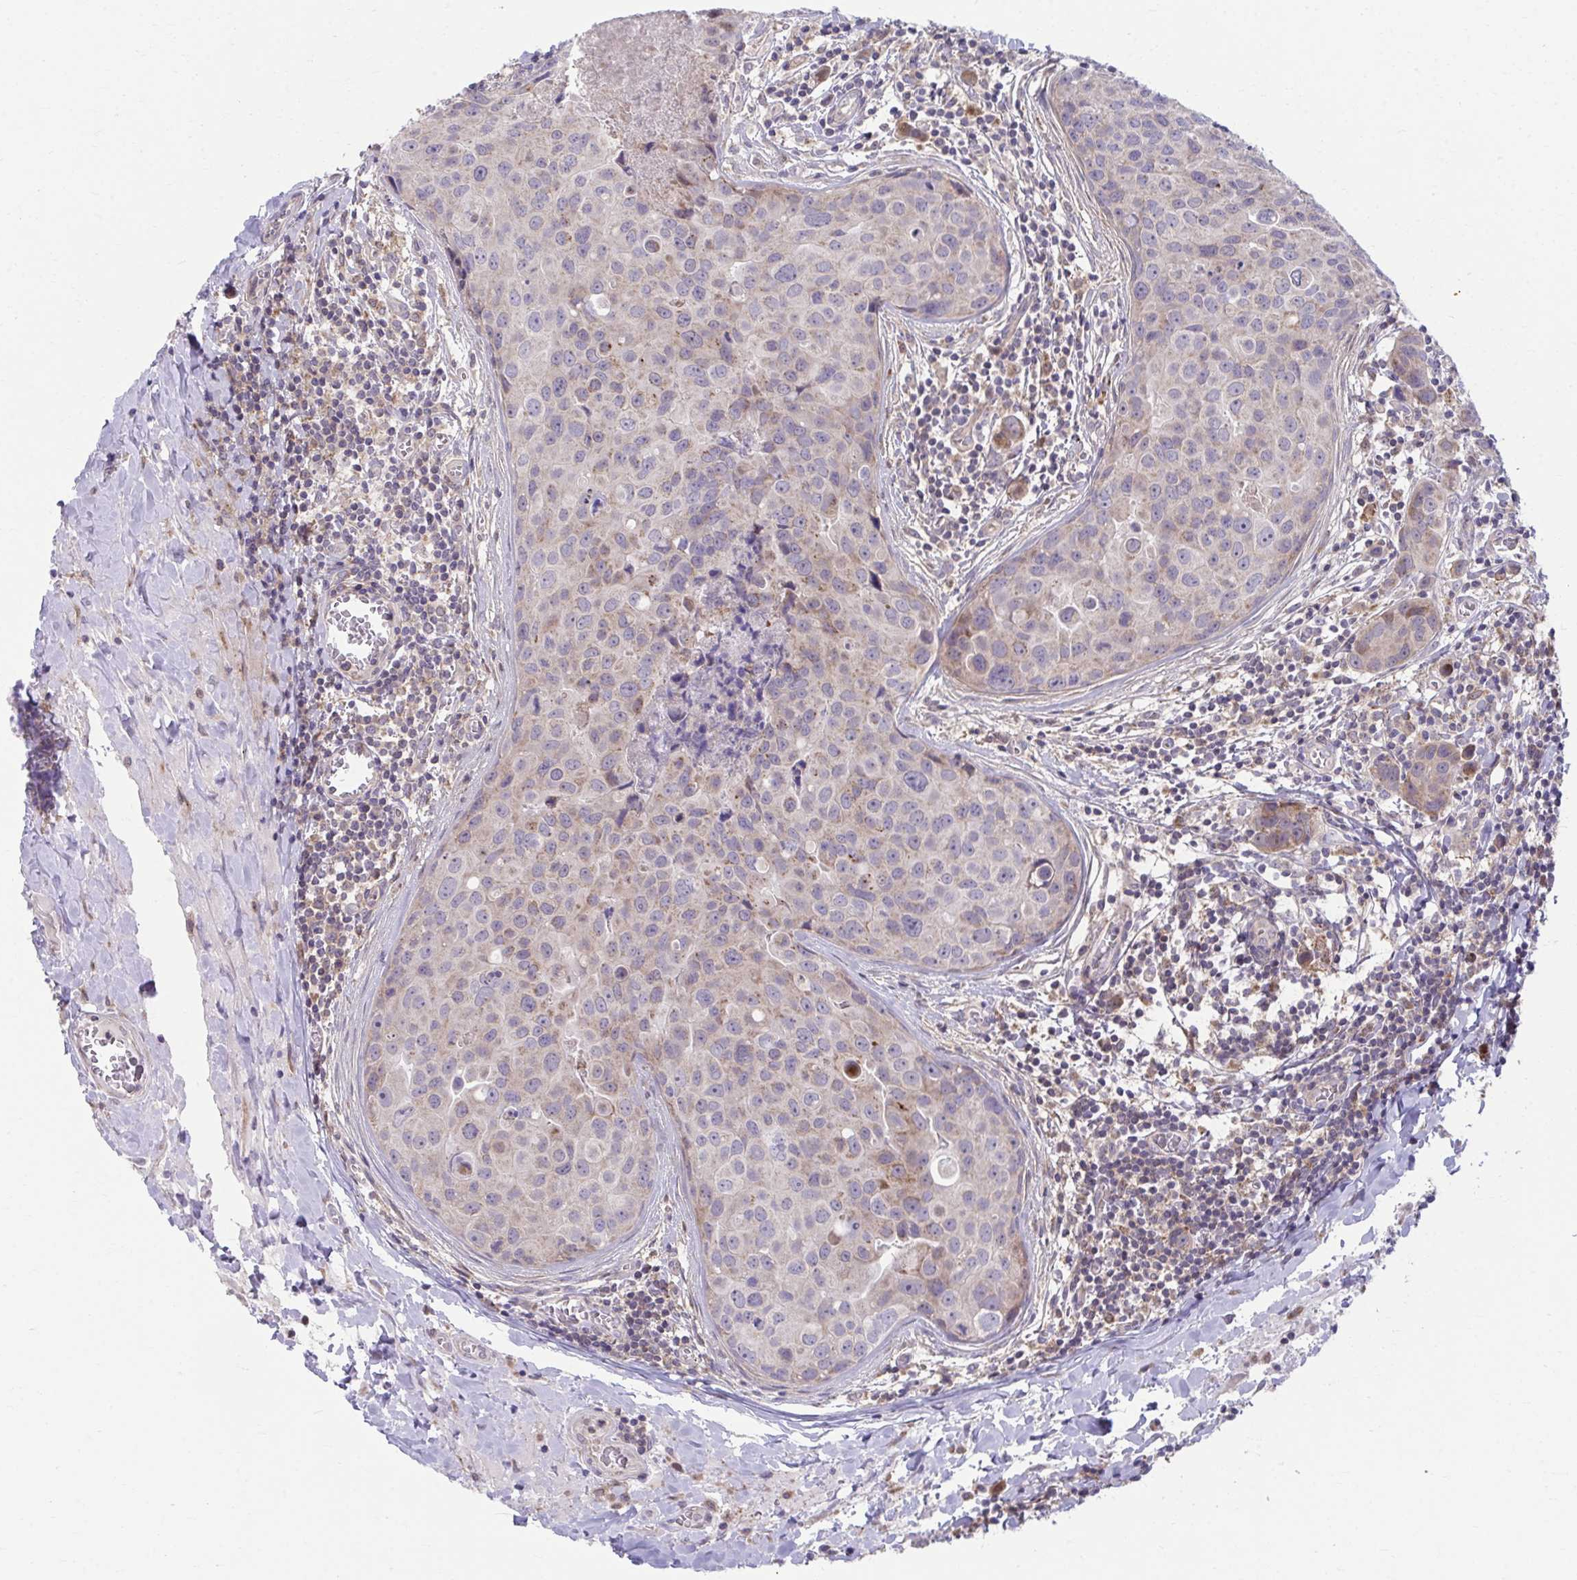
{"staining": {"intensity": "weak", "quantity": "<25%", "location": "cytoplasmic/membranous"}, "tissue": "breast cancer", "cell_type": "Tumor cells", "image_type": "cancer", "snomed": [{"axis": "morphology", "description": "Duct carcinoma"}, {"axis": "topography", "description": "Breast"}], "caption": "A histopathology image of breast cancer (intraductal carcinoma) stained for a protein reveals no brown staining in tumor cells.", "gene": "C16orf54", "patient": {"sex": "female", "age": 24}}